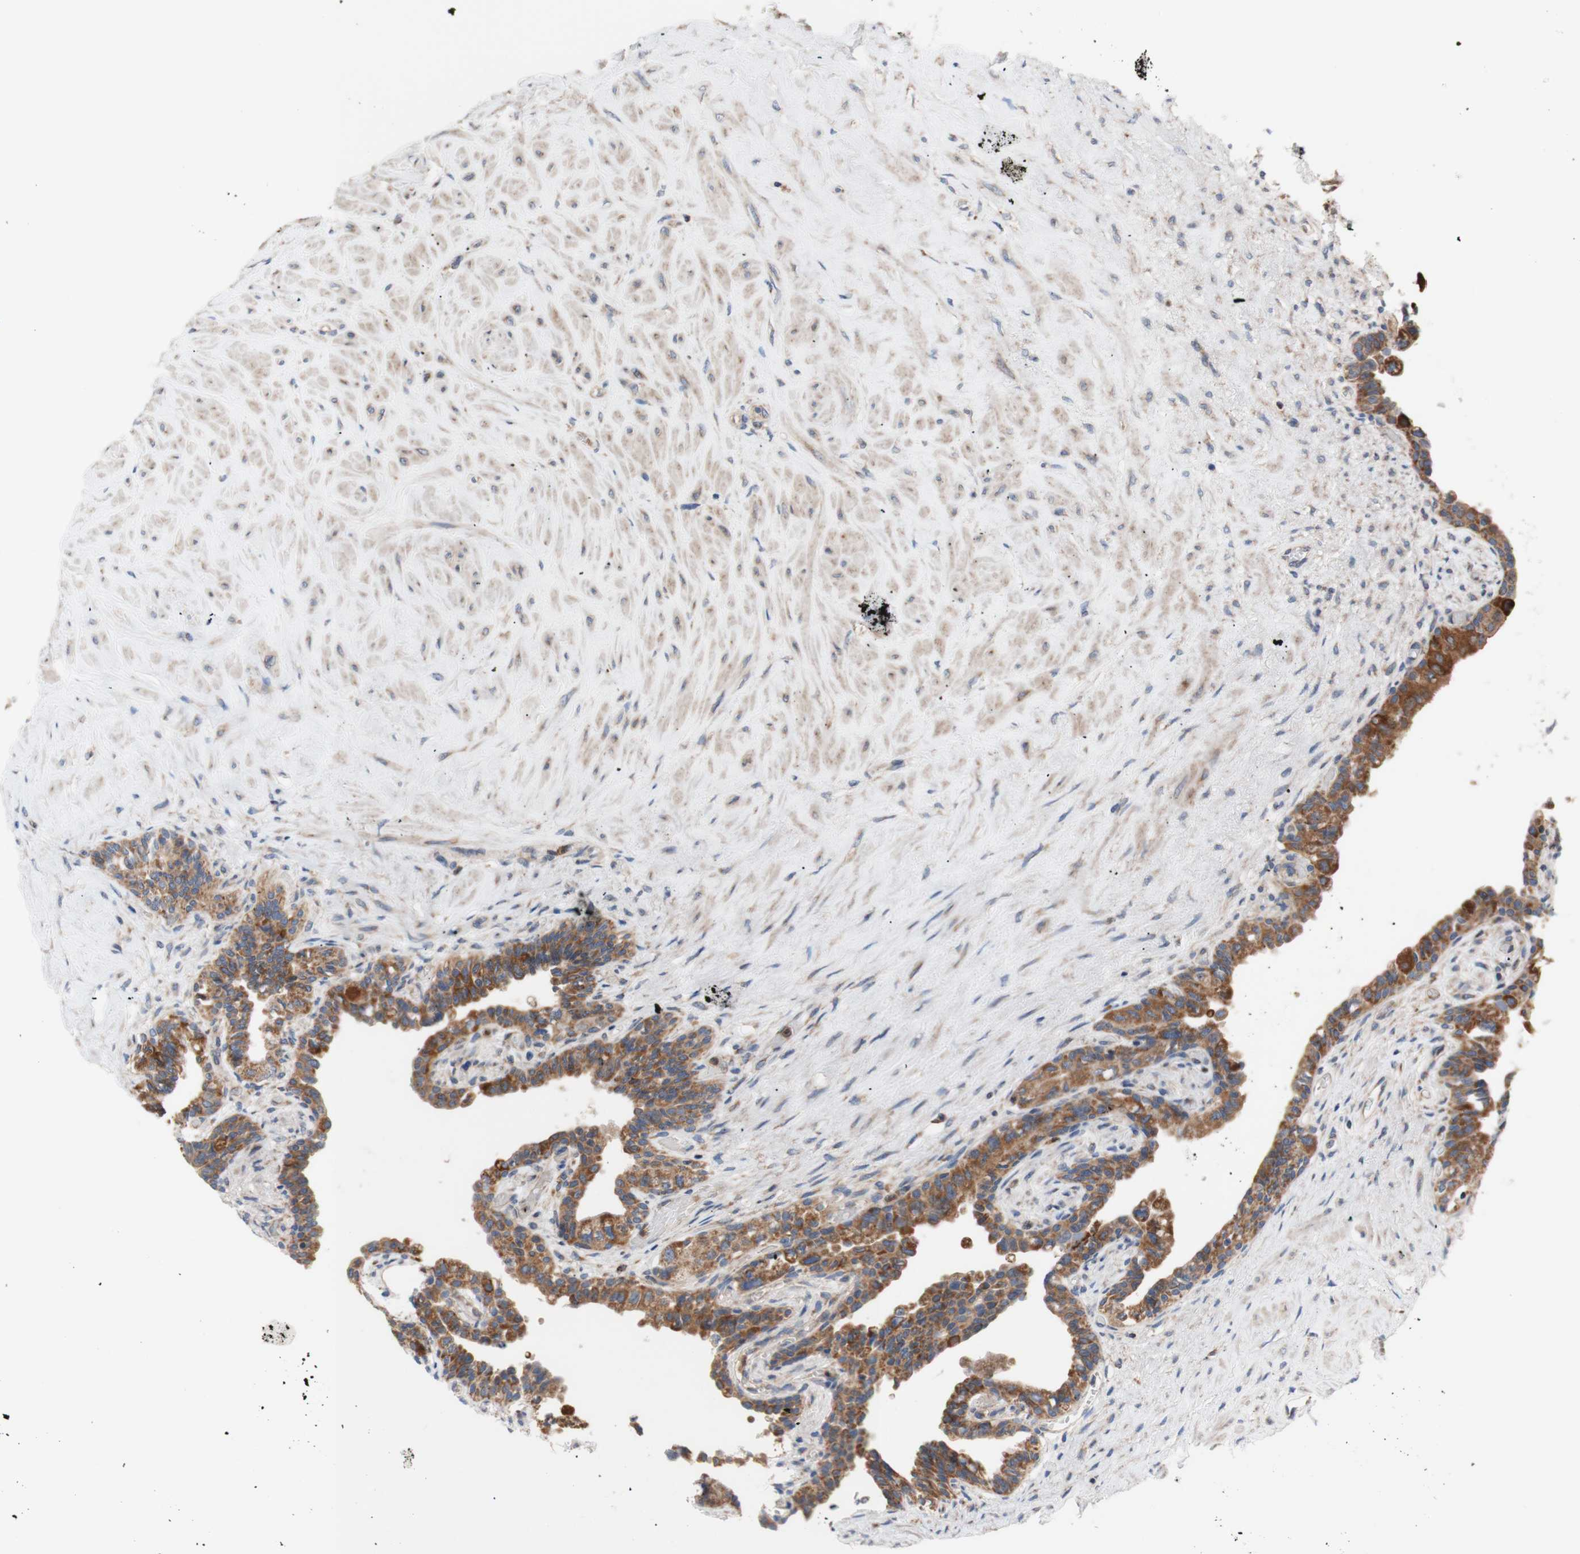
{"staining": {"intensity": "moderate", "quantity": ">75%", "location": "cytoplasmic/membranous"}, "tissue": "seminal vesicle", "cell_type": "Glandular cells", "image_type": "normal", "snomed": [{"axis": "morphology", "description": "Normal tissue, NOS"}, {"axis": "topography", "description": "Seminal veicle"}], "caption": "A brown stain highlights moderate cytoplasmic/membranous expression of a protein in glandular cells of unremarkable seminal vesicle. The protein of interest is shown in brown color, while the nuclei are stained blue.", "gene": "FMR1", "patient": {"sex": "male", "age": 63}}